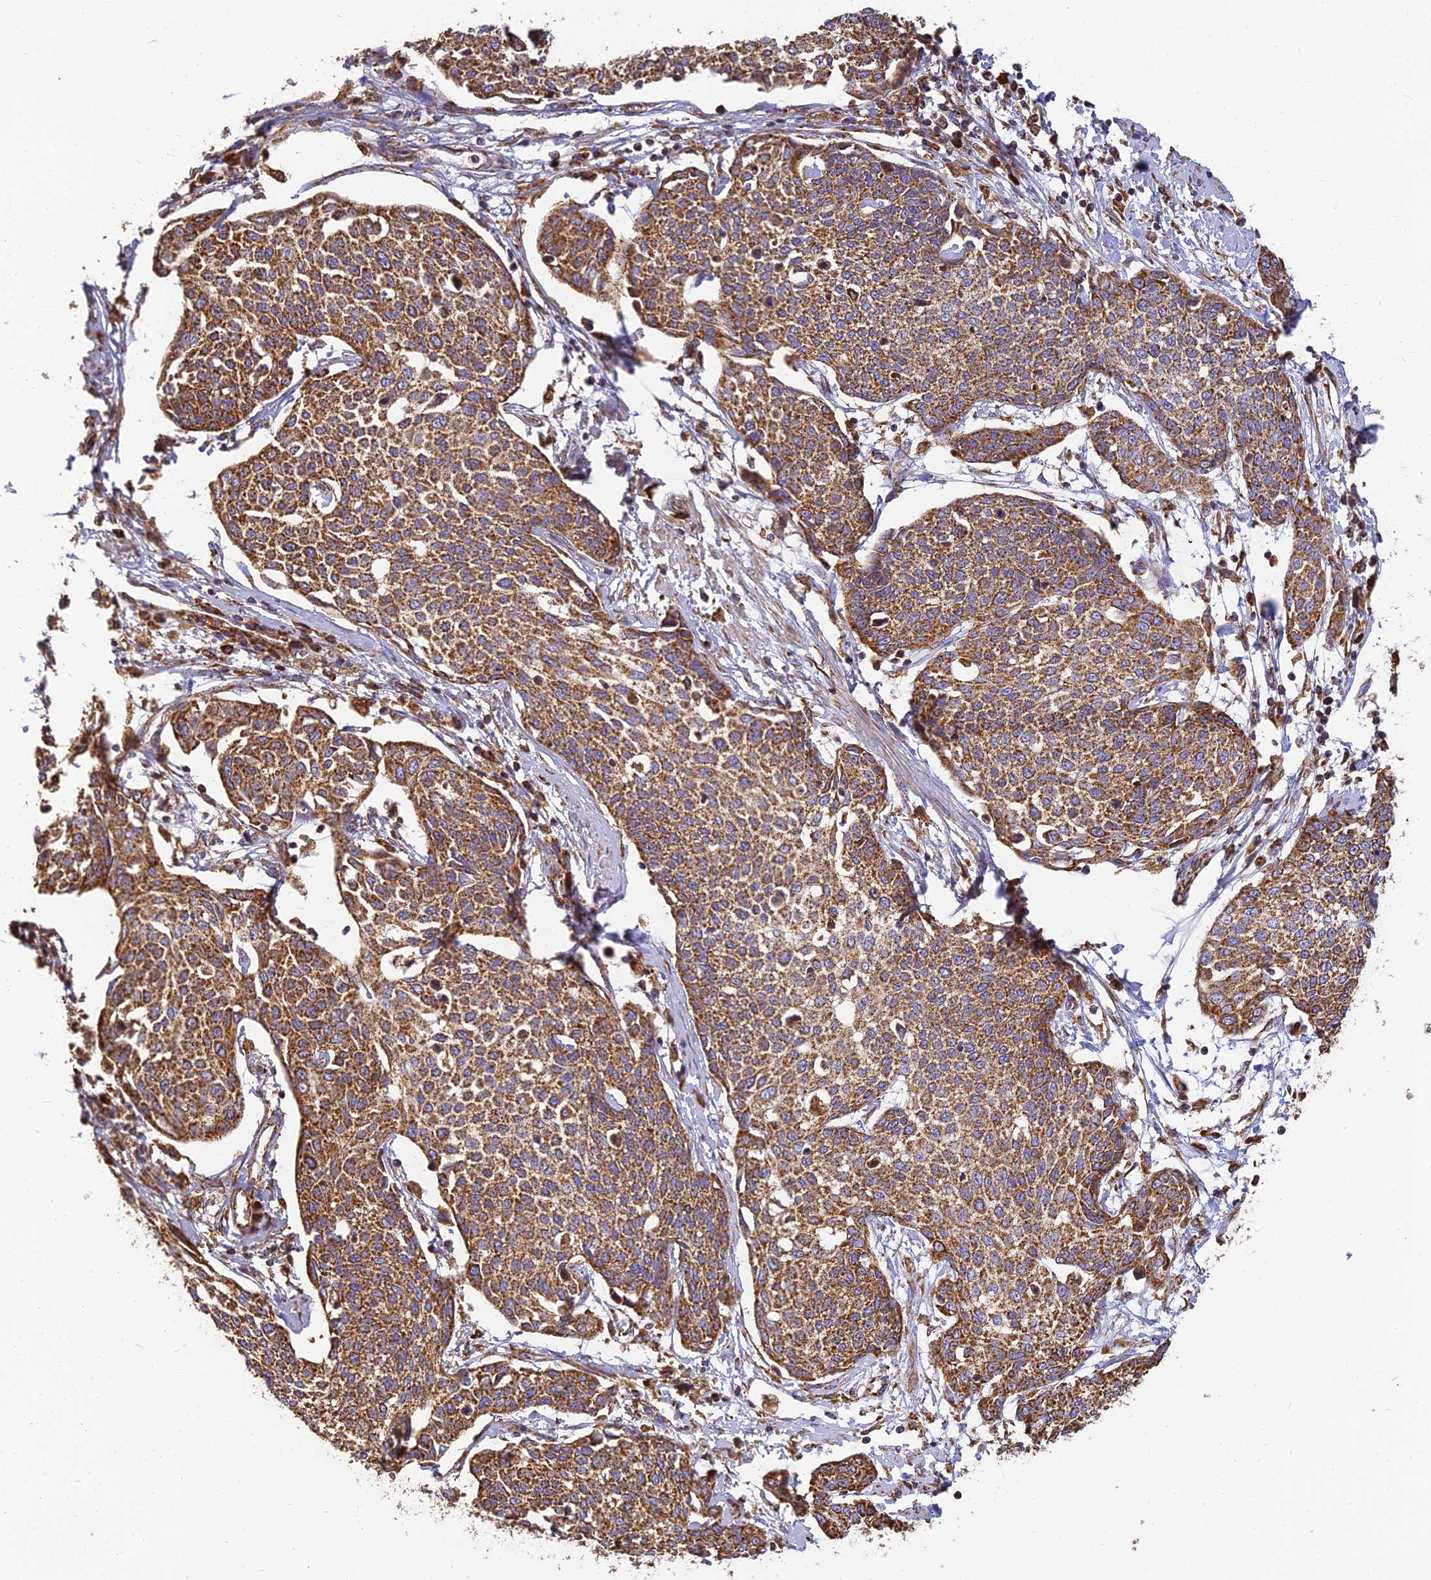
{"staining": {"intensity": "strong", "quantity": ">75%", "location": "cytoplasmic/membranous"}, "tissue": "cervical cancer", "cell_type": "Tumor cells", "image_type": "cancer", "snomed": [{"axis": "morphology", "description": "Squamous cell carcinoma, NOS"}, {"axis": "topography", "description": "Cervix"}], "caption": "A micrograph of cervical cancer stained for a protein reveals strong cytoplasmic/membranous brown staining in tumor cells.", "gene": "THUMPD2", "patient": {"sex": "female", "age": 34}}